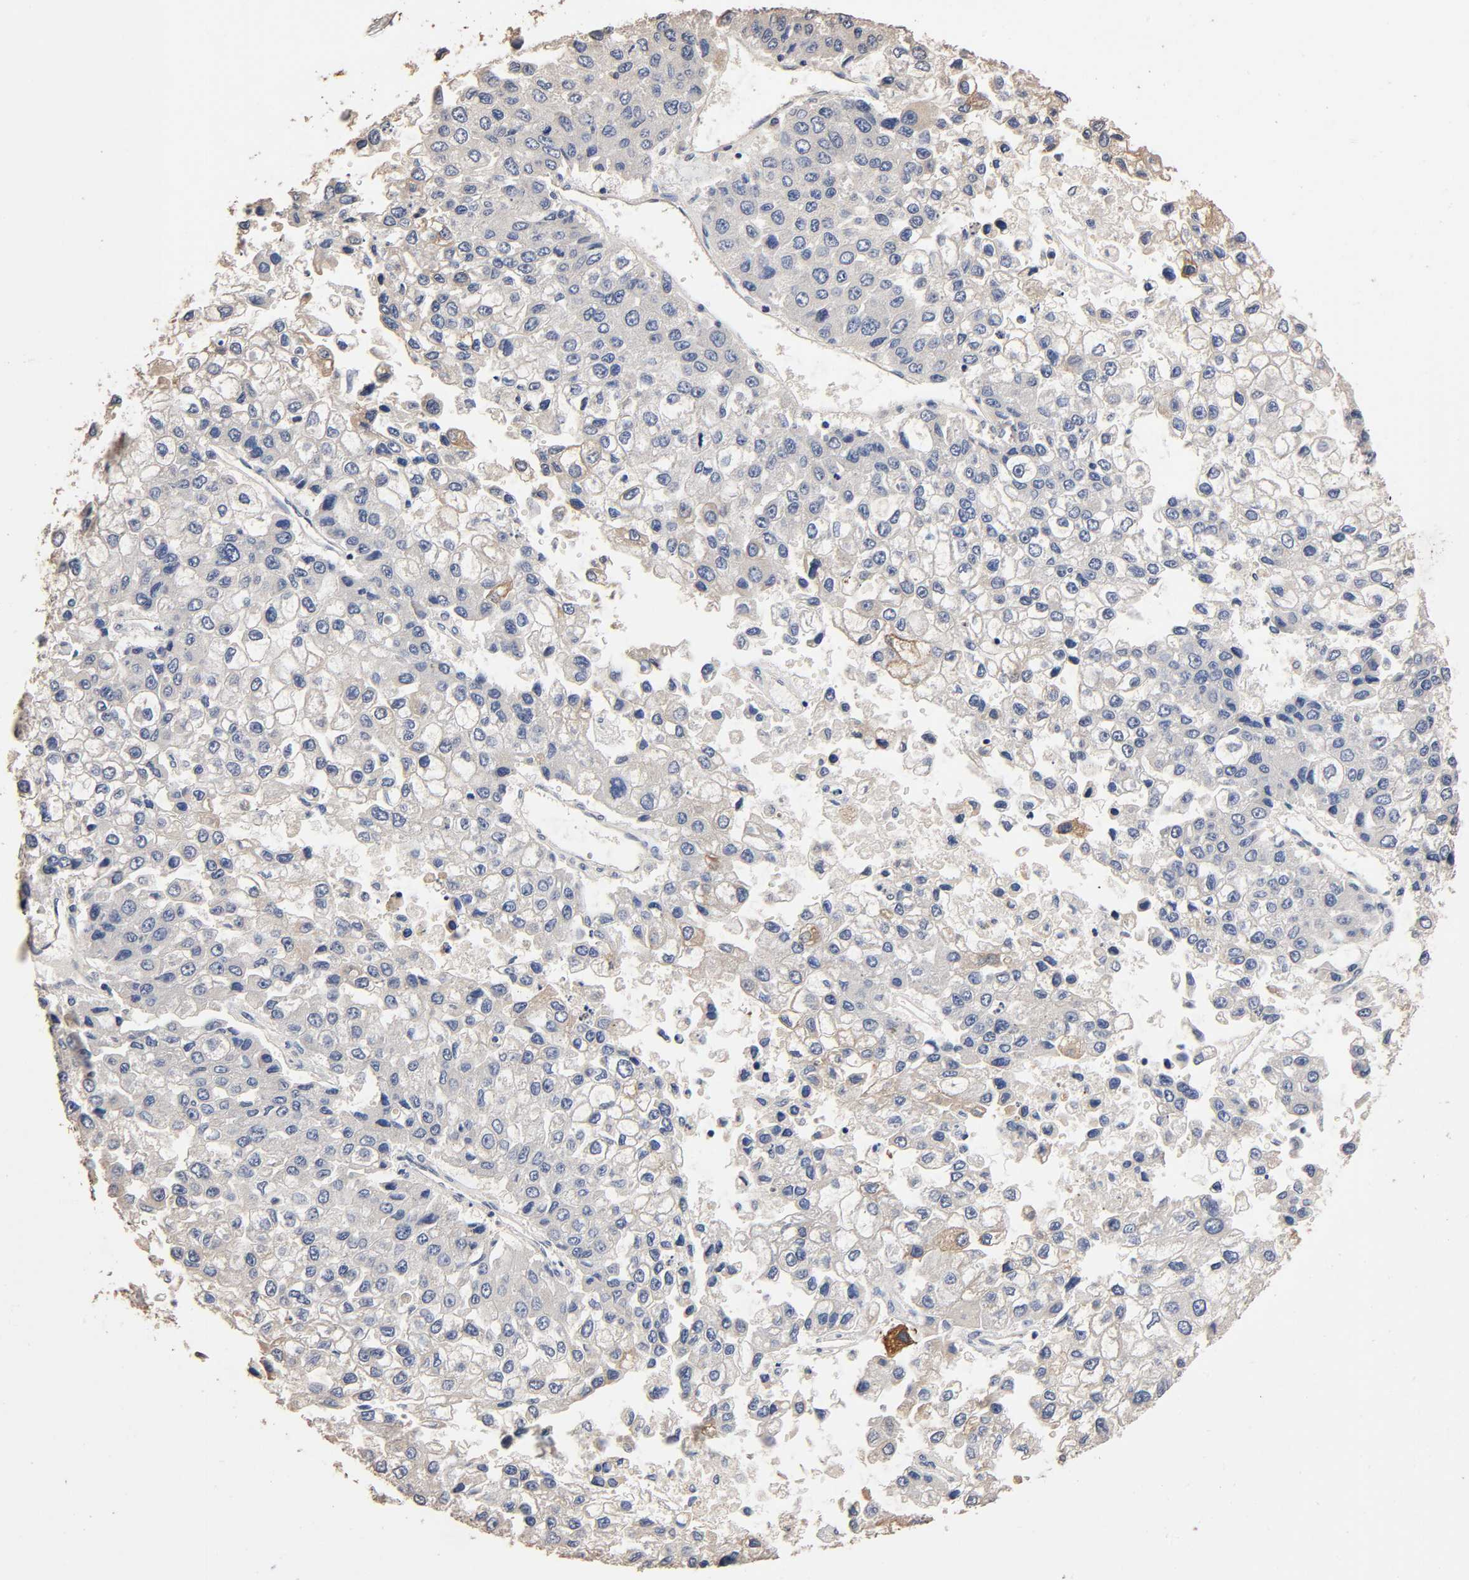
{"staining": {"intensity": "negative", "quantity": "none", "location": "none"}, "tissue": "liver cancer", "cell_type": "Tumor cells", "image_type": "cancer", "snomed": [{"axis": "morphology", "description": "Carcinoma, Hepatocellular, NOS"}, {"axis": "topography", "description": "Liver"}], "caption": "An immunohistochemistry (IHC) image of liver cancer is shown. There is no staining in tumor cells of liver cancer.", "gene": "ARHGEF7", "patient": {"sex": "female", "age": 66}}